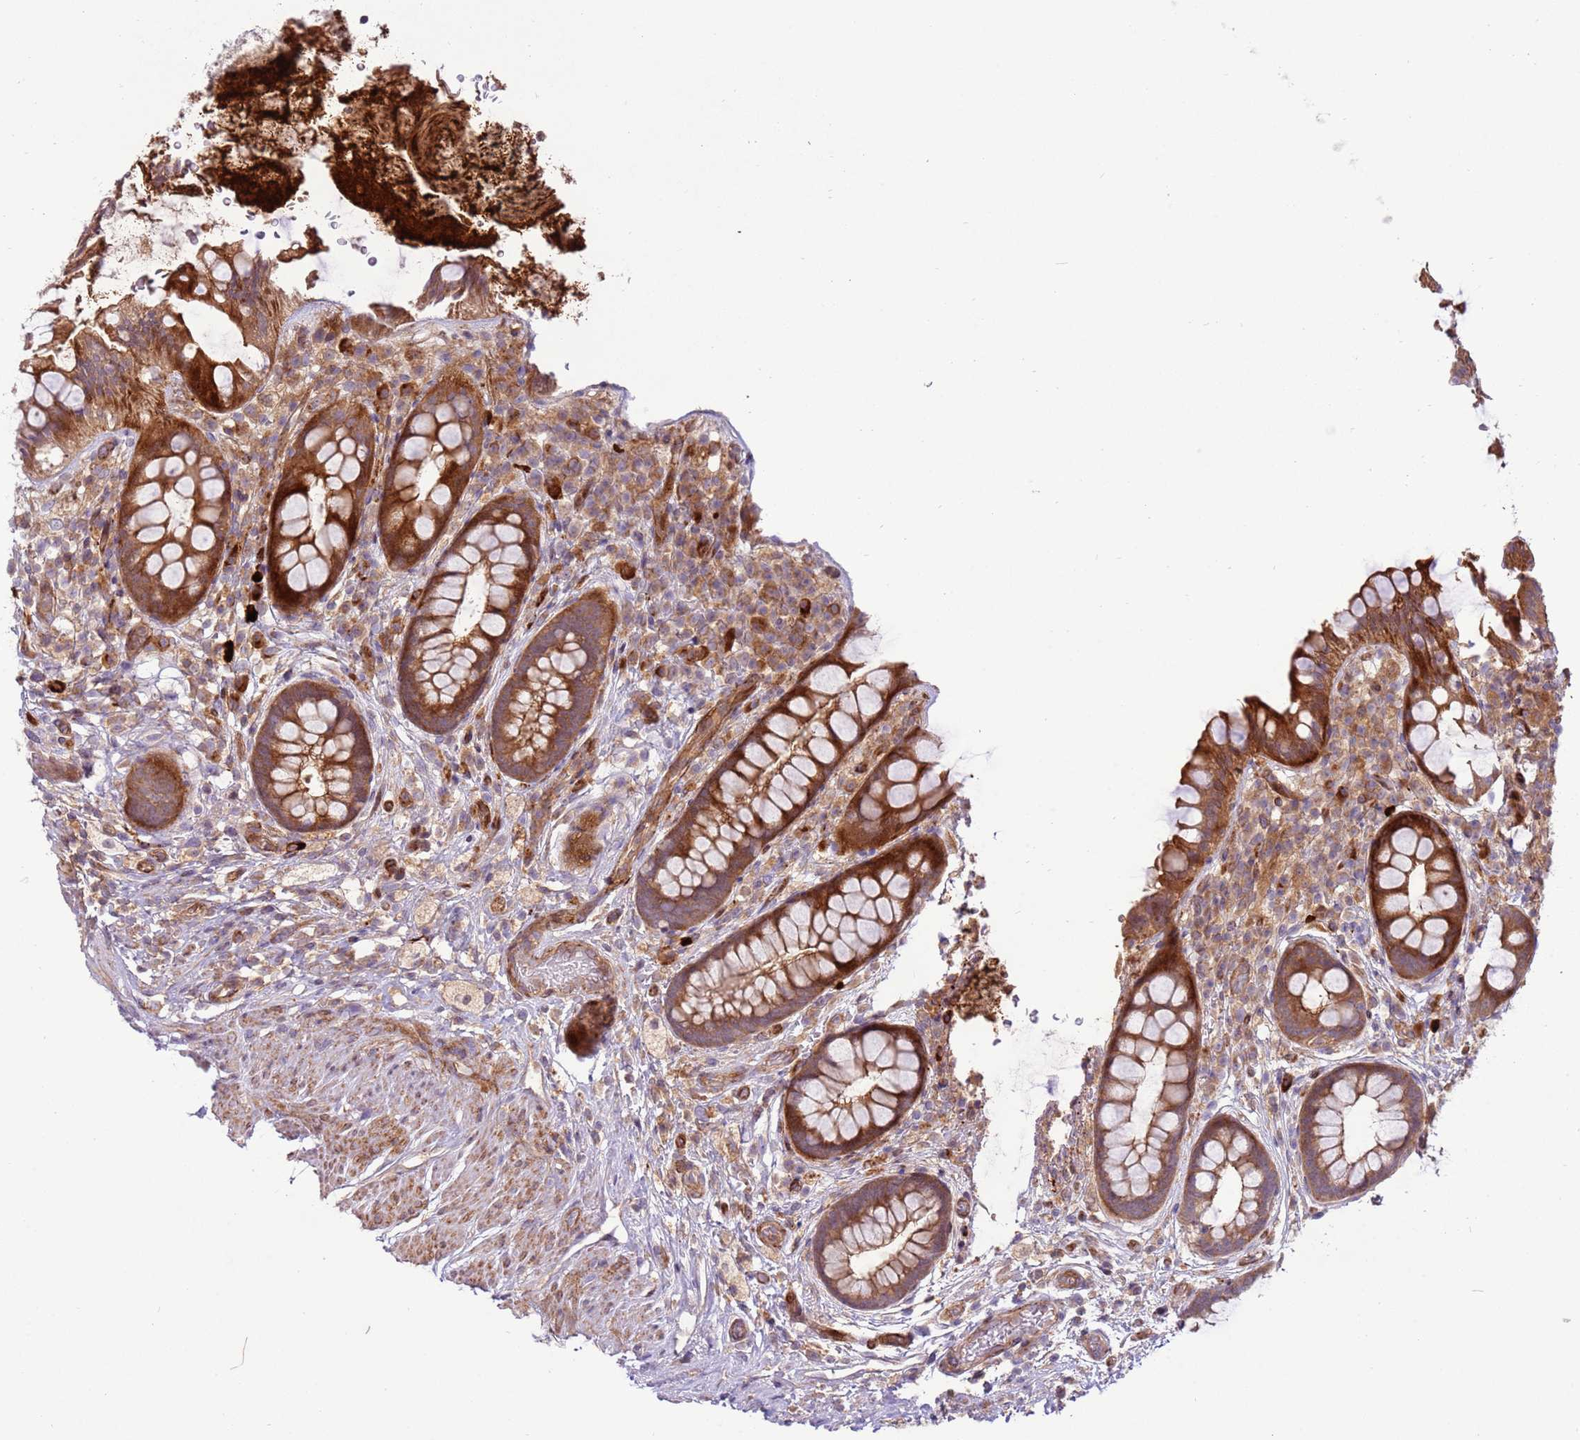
{"staining": {"intensity": "strong", "quantity": "25%-75%", "location": "cytoplasmic/membranous"}, "tissue": "rectum", "cell_type": "Glandular cells", "image_type": "normal", "snomed": [{"axis": "morphology", "description": "Normal tissue, NOS"}, {"axis": "topography", "description": "Rectum"}, {"axis": "topography", "description": "Peripheral nerve tissue"}], "caption": "Rectum stained for a protein demonstrates strong cytoplasmic/membranous positivity in glandular cells. Using DAB (brown) and hematoxylin (blue) stains, captured at high magnification using brightfield microscopy.", "gene": "ZNF624", "patient": {"sex": "female", "age": 69}}